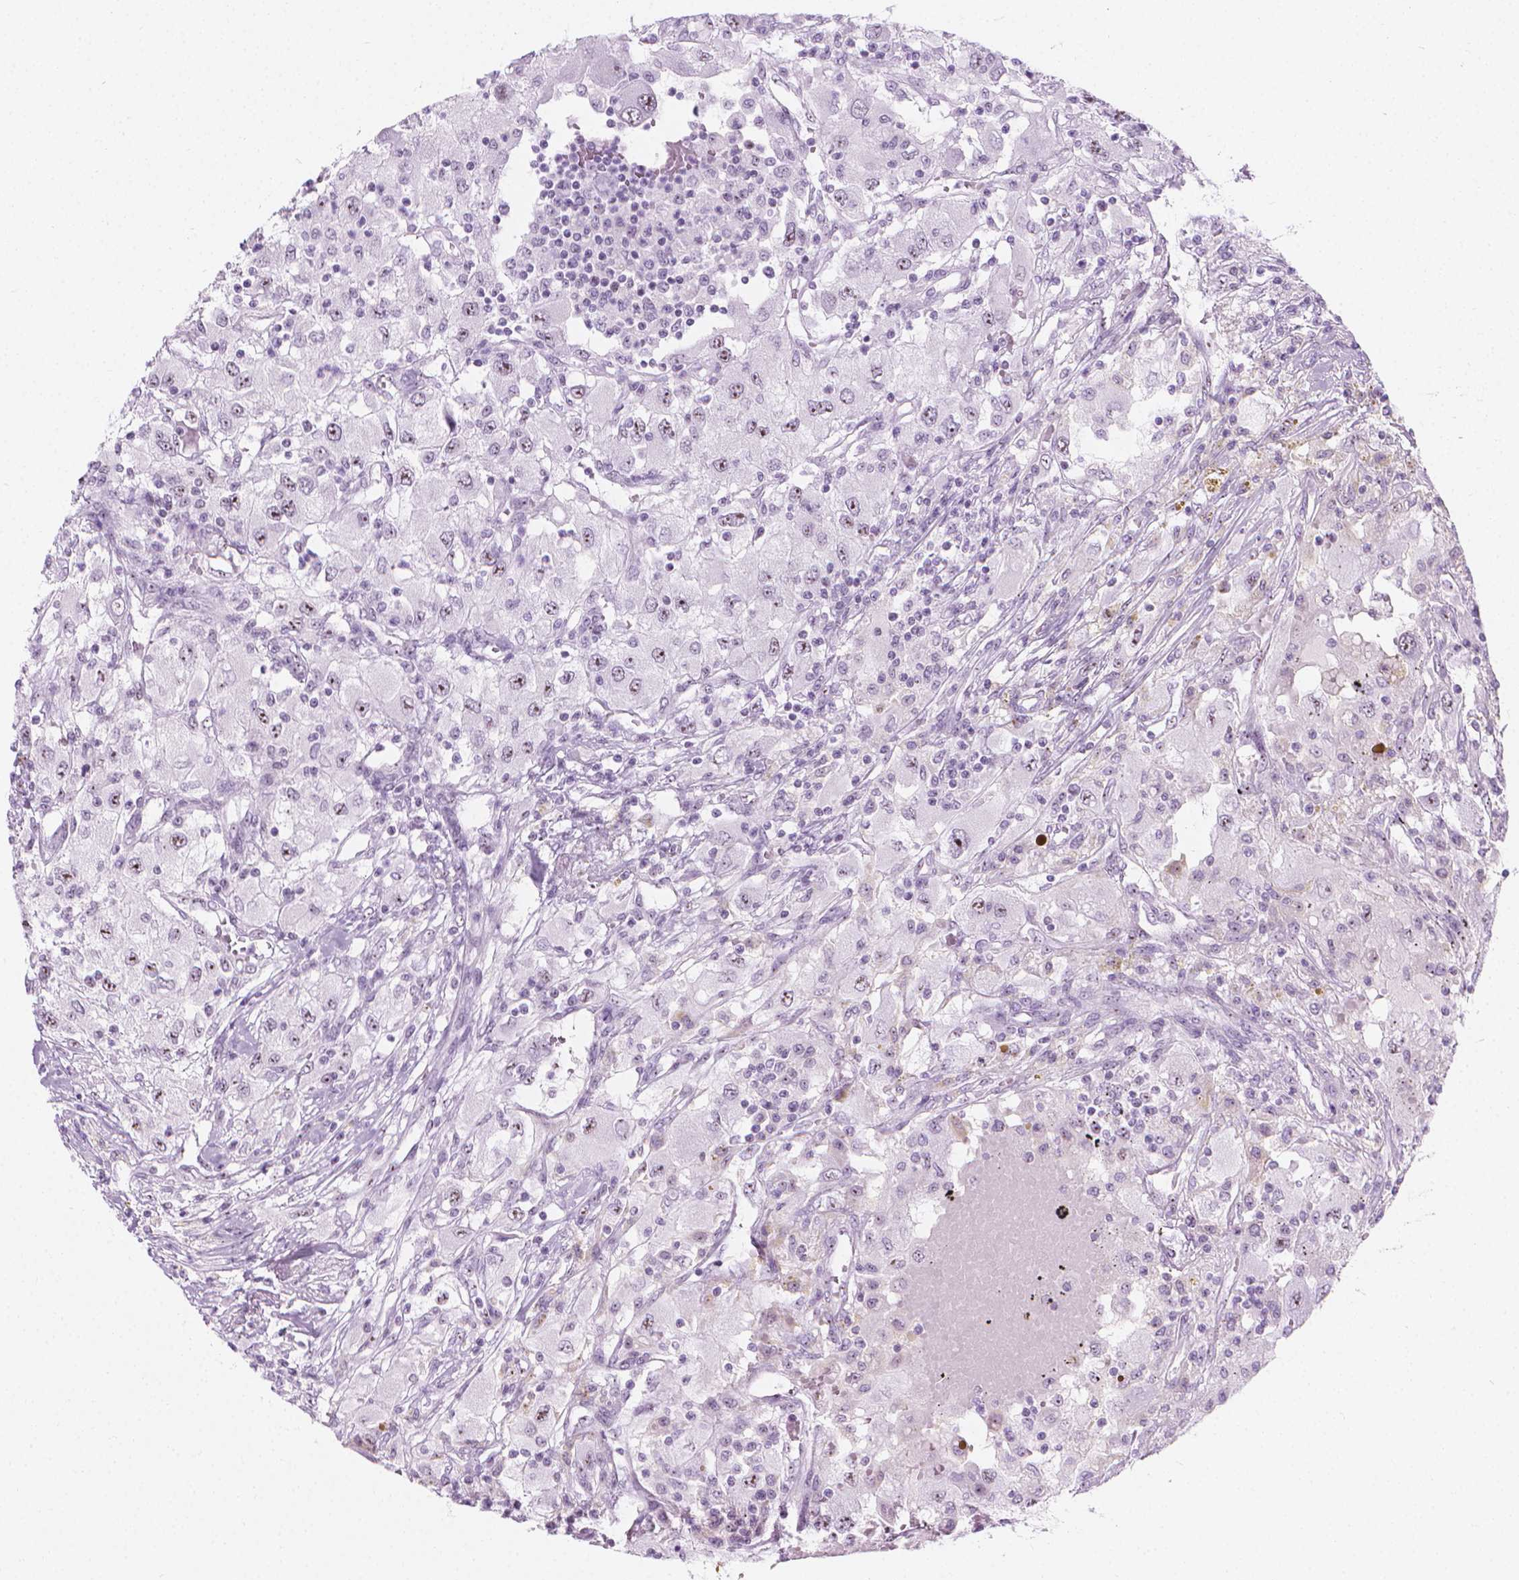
{"staining": {"intensity": "moderate", "quantity": "<25%", "location": "nuclear"}, "tissue": "renal cancer", "cell_type": "Tumor cells", "image_type": "cancer", "snomed": [{"axis": "morphology", "description": "Adenocarcinoma, NOS"}, {"axis": "topography", "description": "Kidney"}], "caption": "The photomicrograph displays staining of adenocarcinoma (renal), revealing moderate nuclear protein staining (brown color) within tumor cells.", "gene": "NOL7", "patient": {"sex": "female", "age": 67}}